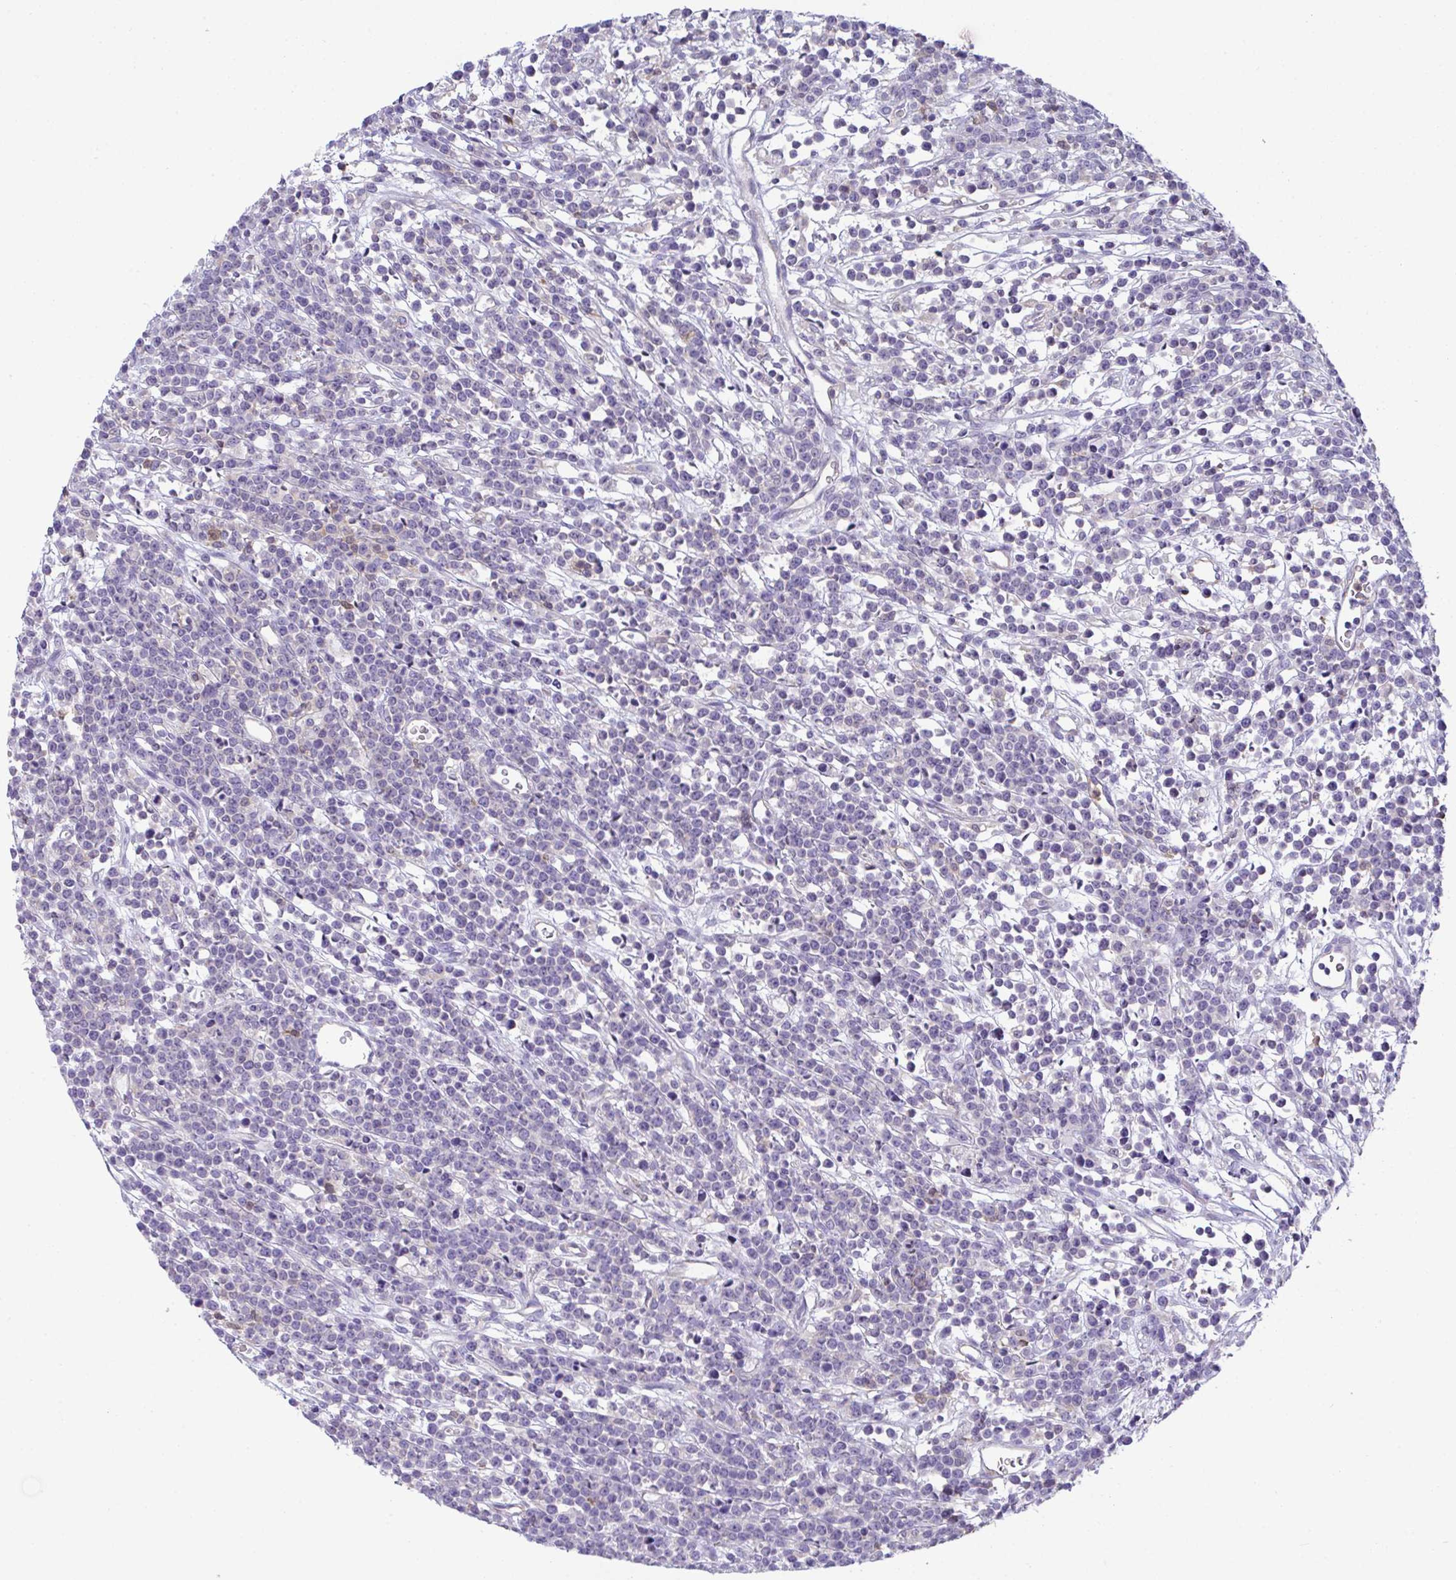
{"staining": {"intensity": "negative", "quantity": "none", "location": "none"}, "tissue": "lymphoma", "cell_type": "Tumor cells", "image_type": "cancer", "snomed": [{"axis": "morphology", "description": "Malignant lymphoma, non-Hodgkin's type, High grade"}, {"axis": "topography", "description": "Ovary"}], "caption": "DAB immunohistochemical staining of human lymphoma exhibits no significant positivity in tumor cells. Nuclei are stained in blue.", "gene": "TNFAIP8", "patient": {"sex": "female", "age": 56}}